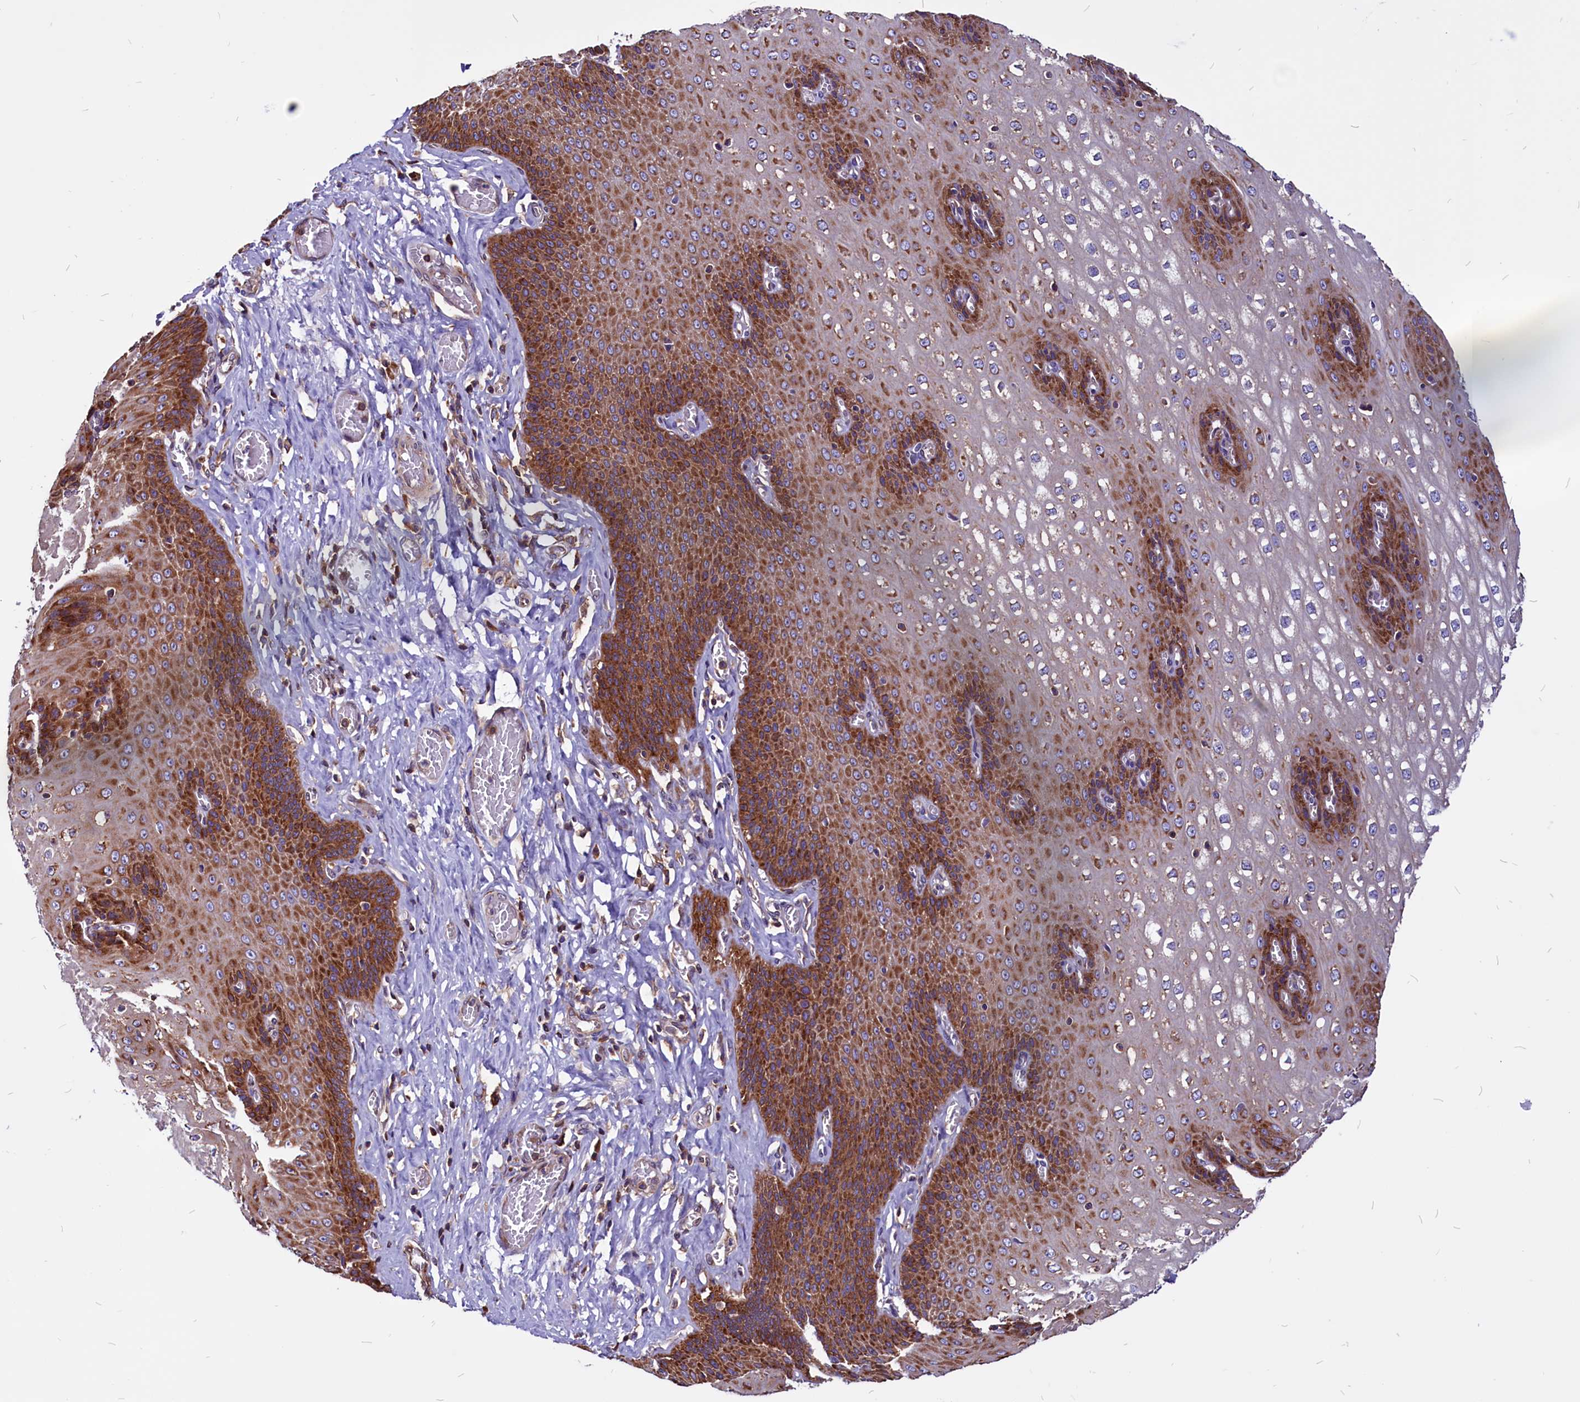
{"staining": {"intensity": "strong", "quantity": ">75%", "location": "cytoplasmic/membranous"}, "tissue": "esophagus", "cell_type": "Squamous epithelial cells", "image_type": "normal", "snomed": [{"axis": "morphology", "description": "Normal tissue, NOS"}, {"axis": "topography", "description": "Esophagus"}], "caption": "Protein staining shows strong cytoplasmic/membranous staining in about >75% of squamous epithelial cells in normal esophagus. The protein of interest is shown in brown color, while the nuclei are stained blue.", "gene": "EIF3G", "patient": {"sex": "male", "age": 60}}